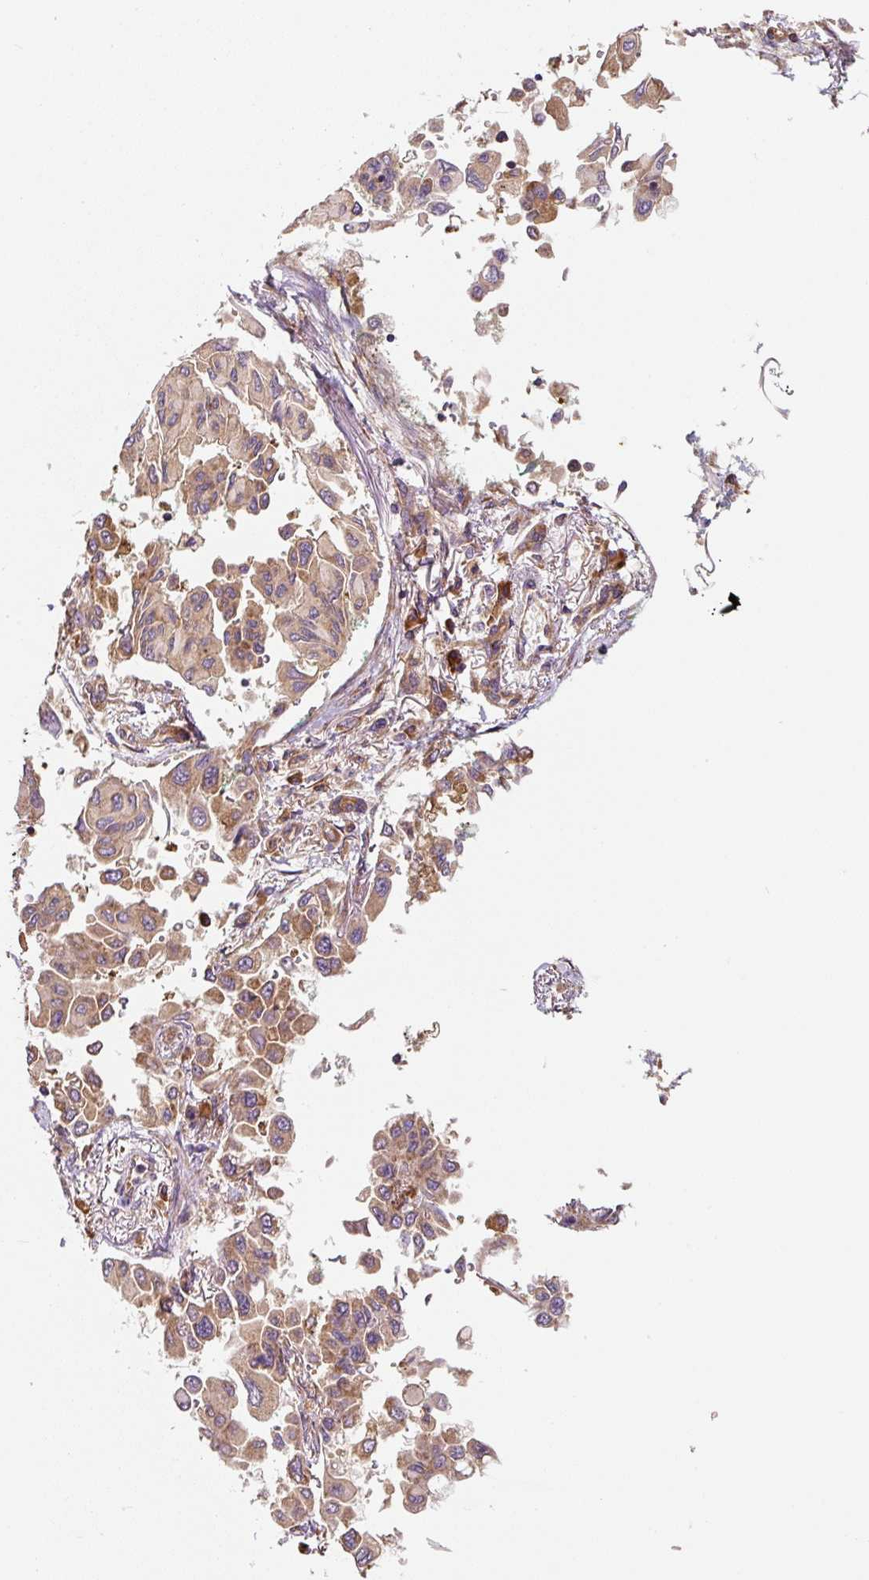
{"staining": {"intensity": "moderate", "quantity": ">75%", "location": "cytoplasmic/membranous"}, "tissue": "lung cancer", "cell_type": "Tumor cells", "image_type": "cancer", "snomed": [{"axis": "morphology", "description": "Adenocarcinoma, NOS"}, {"axis": "topography", "description": "Lung"}], "caption": "DAB (3,3'-diaminobenzidine) immunohistochemical staining of human lung cancer (adenocarcinoma) reveals moderate cytoplasmic/membranous protein expression in approximately >75% of tumor cells. The staining is performed using DAB (3,3'-diaminobenzidine) brown chromogen to label protein expression. The nuclei are counter-stained blue using hematoxylin.", "gene": "EIF2S2", "patient": {"sex": "female", "age": 67}}